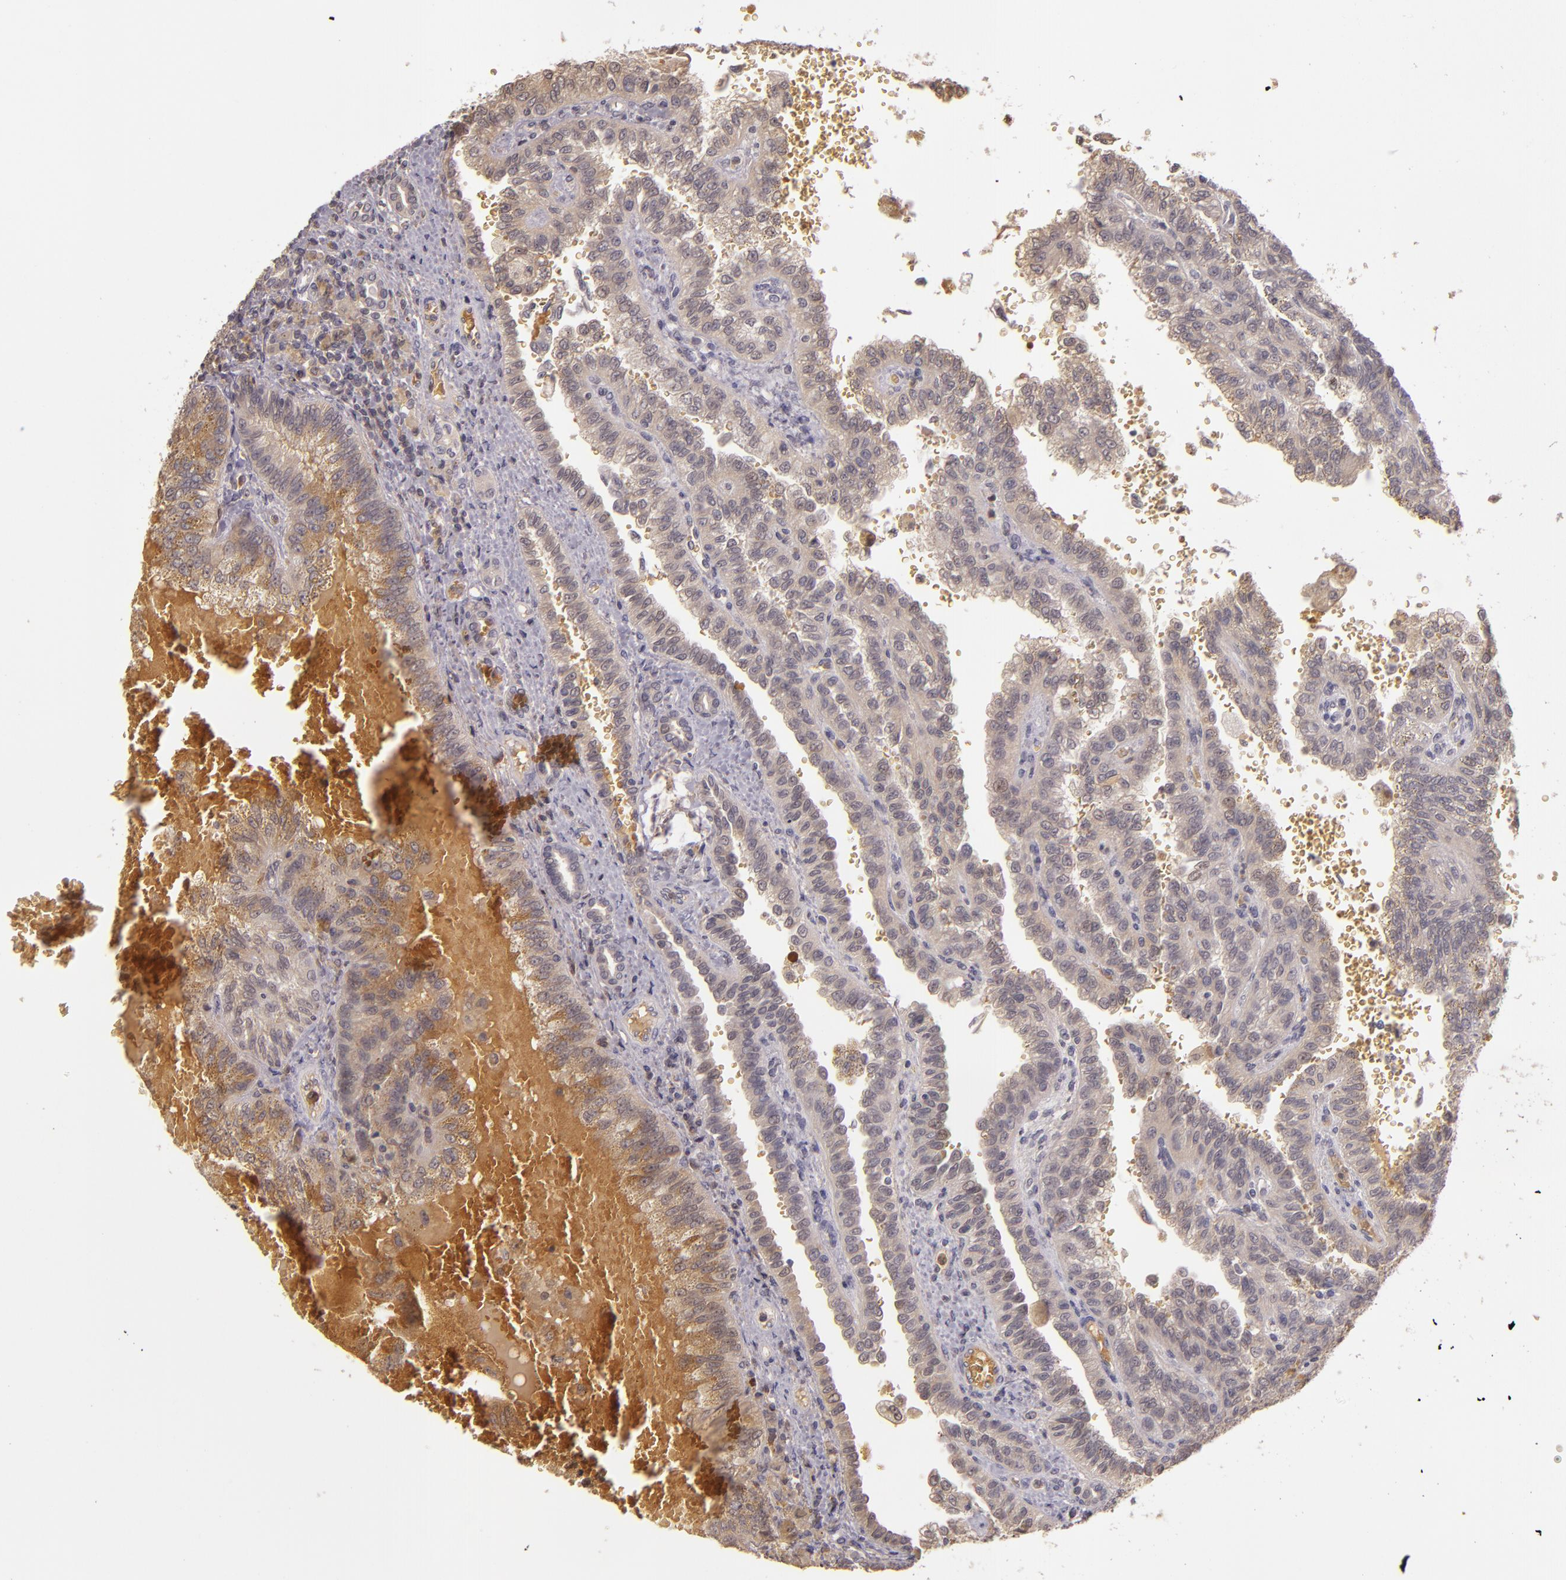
{"staining": {"intensity": "weak", "quantity": ">75%", "location": "cytoplasmic/membranous"}, "tissue": "renal cancer", "cell_type": "Tumor cells", "image_type": "cancer", "snomed": [{"axis": "morphology", "description": "Inflammation, NOS"}, {"axis": "morphology", "description": "Adenocarcinoma, NOS"}, {"axis": "topography", "description": "Kidney"}], "caption": "Immunohistochemical staining of human renal cancer displays weak cytoplasmic/membranous protein expression in approximately >75% of tumor cells.", "gene": "LRG1", "patient": {"sex": "male", "age": 68}}